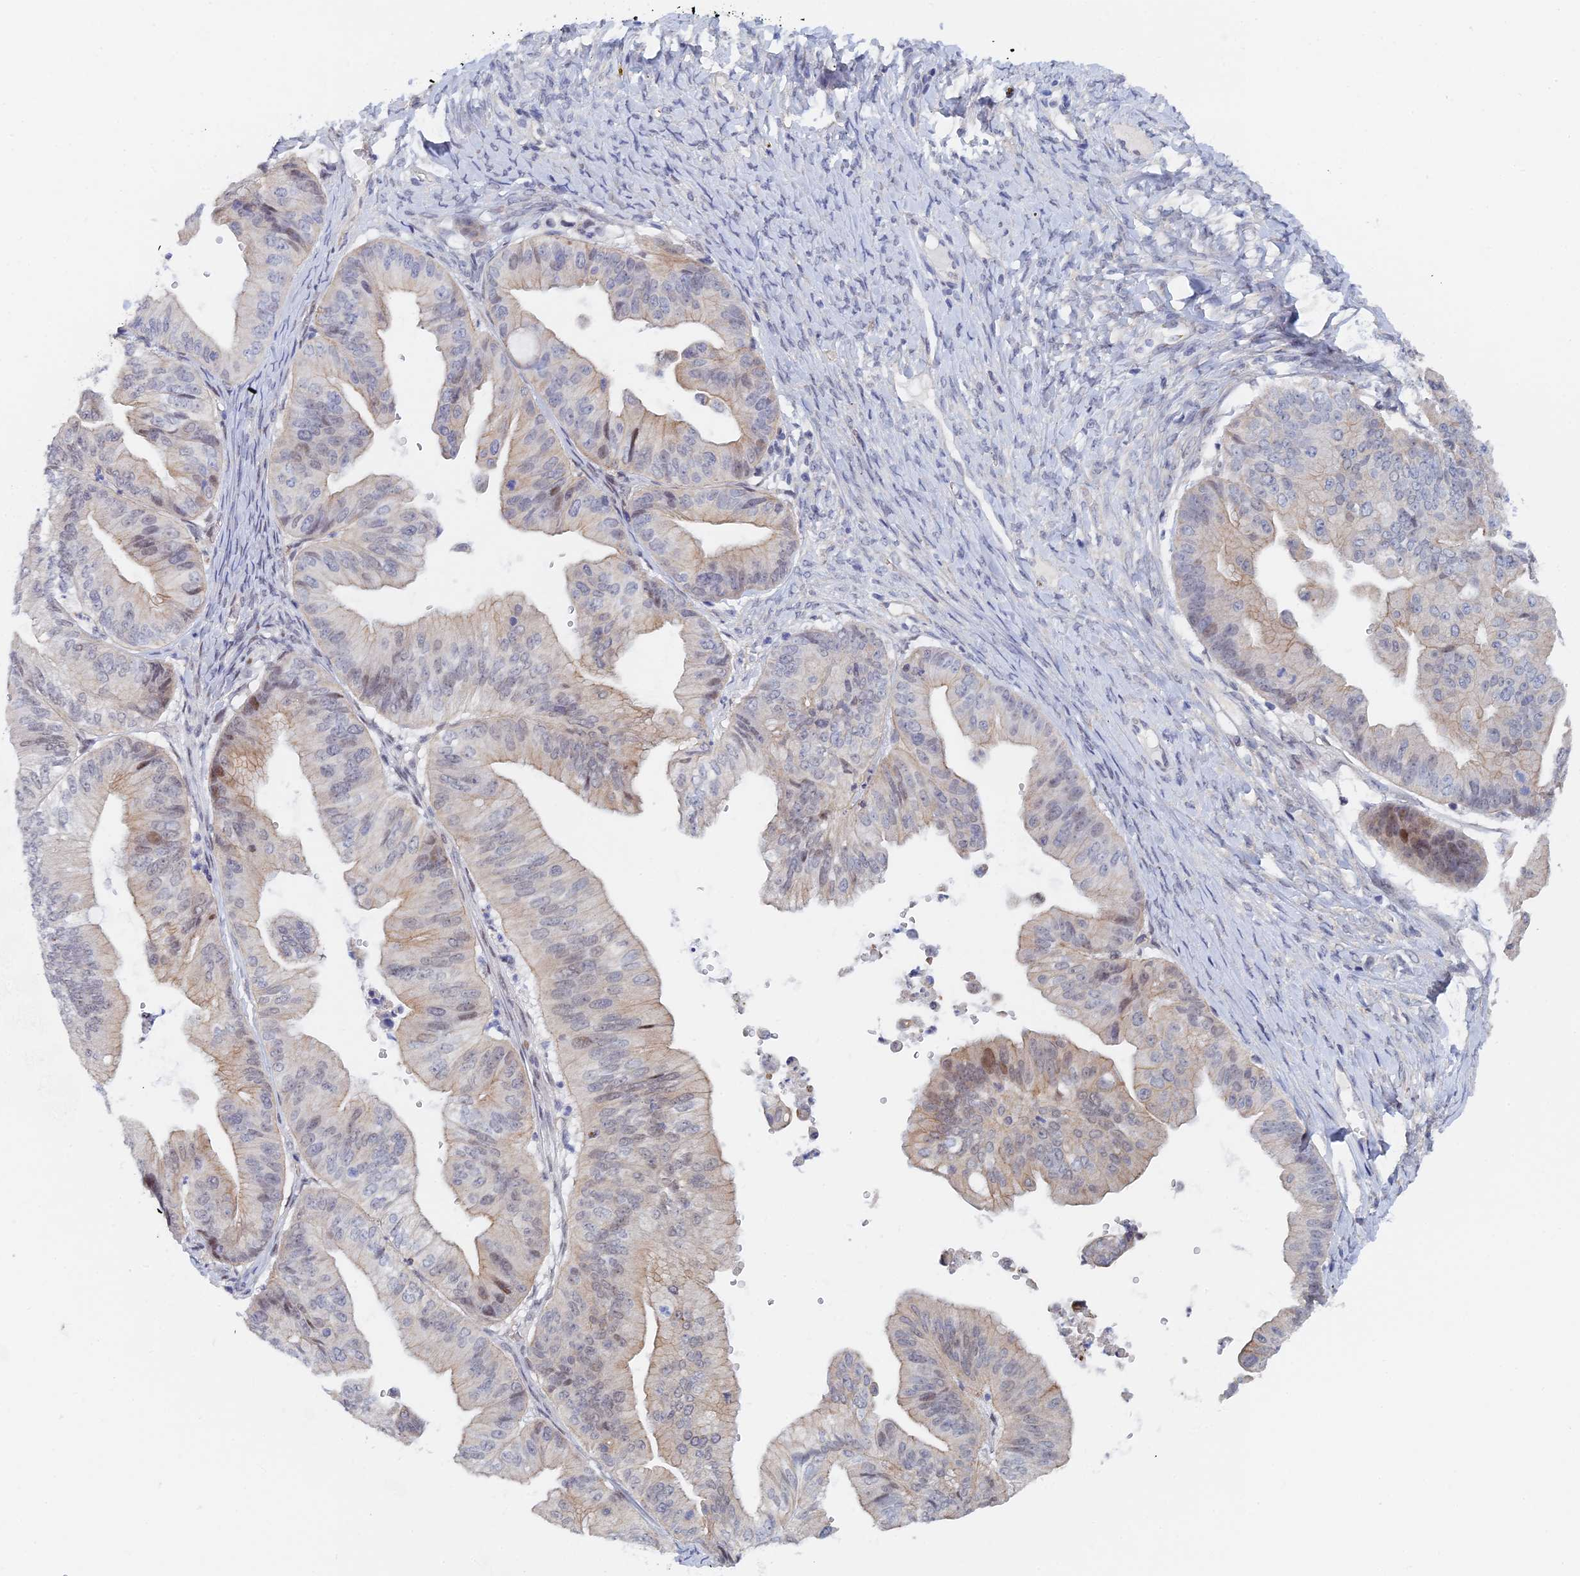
{"staining": {"intensity": "moderate", "quantity": "<25%", "location": "nuclear"}, "tissue": "ovarian cancer", "cell_type": "Tumor cells", "image_type": "cancer", "snomed": [{"axis": "morphology", "description": "Cystadenocarcinoma, mucinous, NOS"}, {"axis": "topography", "description": "Ovary"}], "caption": "Immunohistochemical staining of mucinous cystadenocarcinoma (ovarian) displays low levels of moderate nuclear protein positivity in approximately <25% of tumor cells.", "gene": "GMNC", "patient": {"sex": "female", "age": 61}}